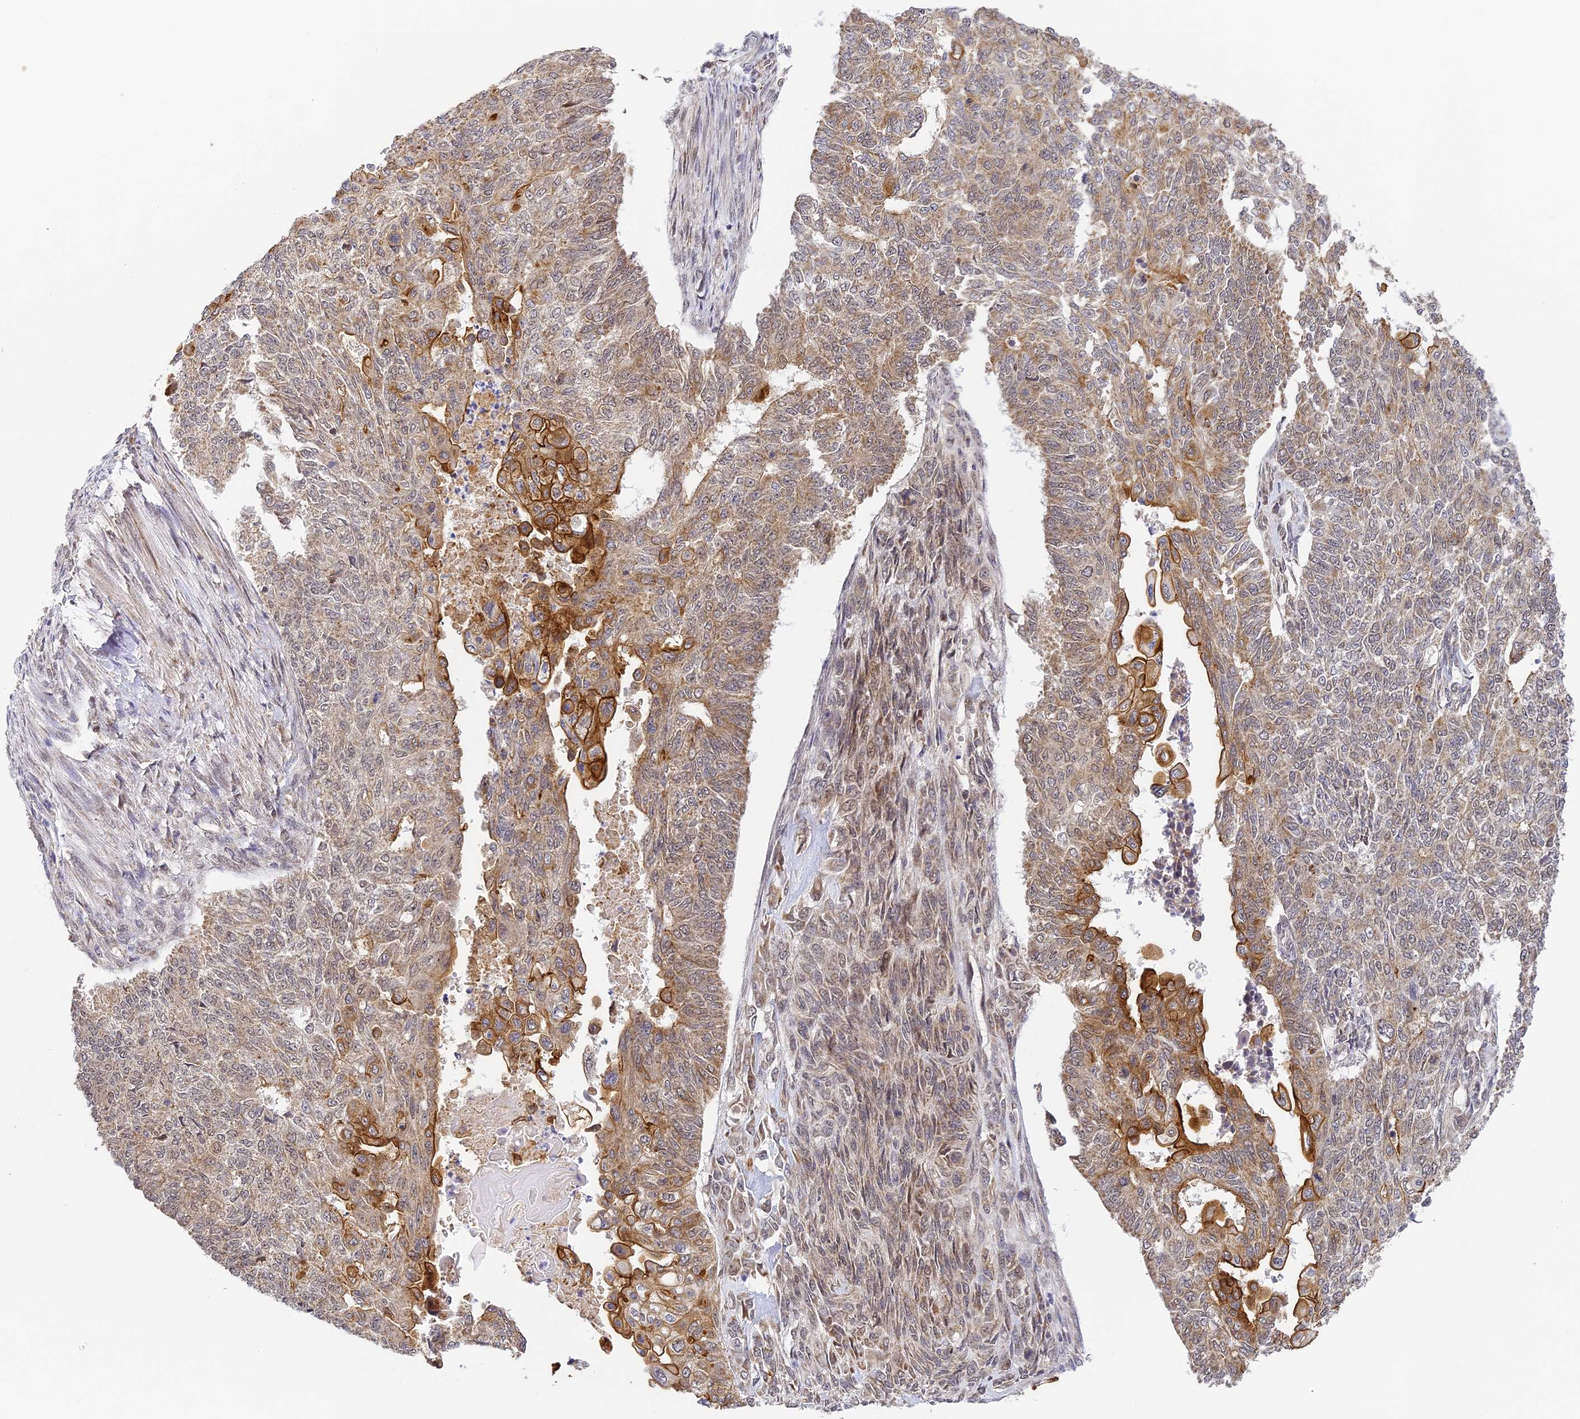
{"staining": {"intensity": "strong", "quantity": "<25%", "location": "cytoplasmic/membranous"}, "tissue": "endometrial cancer", "cell_type": "Tumor cells", "image_type": "cancer", "snomed": [{"axis": "morphology", "description": "Adenocarcinoma, NOS"}, {"axis": "topography", "description": "Endometrium"}], "caption": "Human endometrial cancer stained for a protein (brown) demonstrates strong cytoplasmic/membranous positive staining in approximately <25% of tumor cells.", "gene": "DNAAF10", "patient": {"sex": "female", "age": 32}}